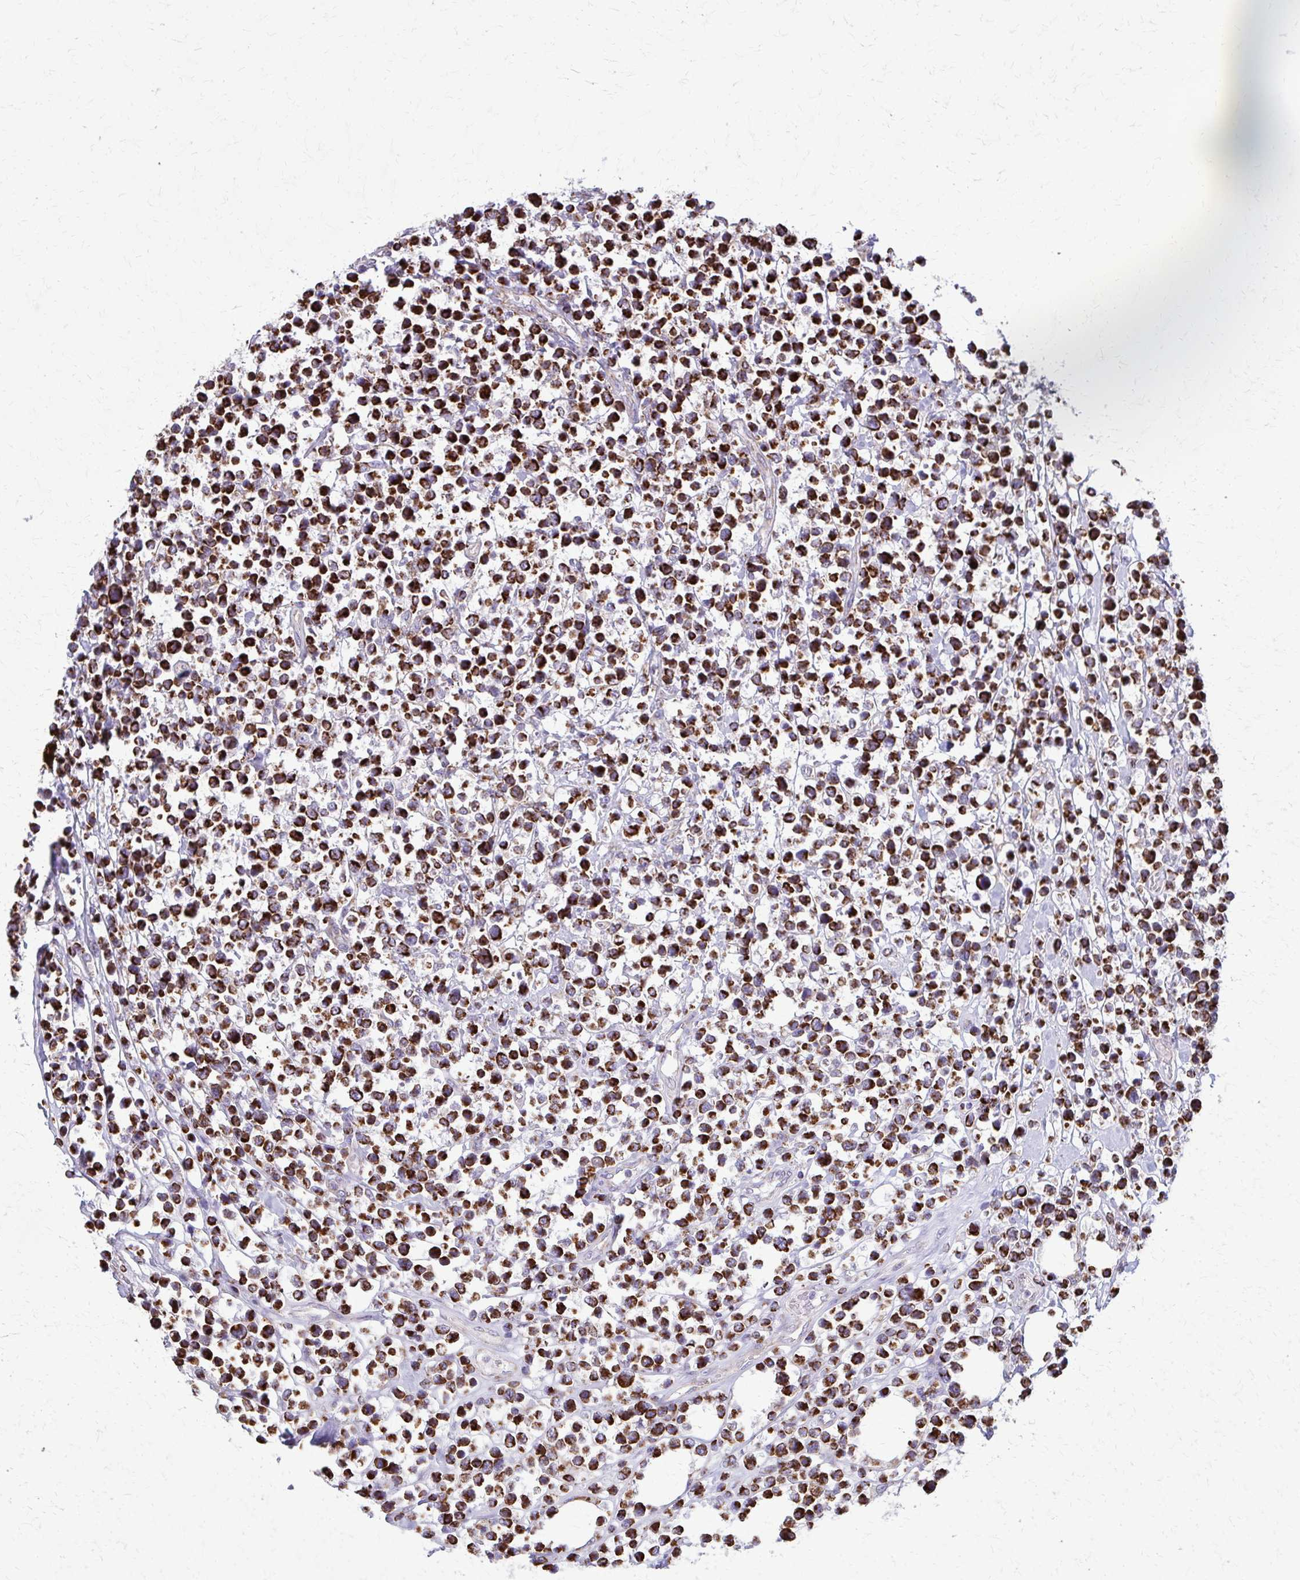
{"staining": {"intensity": "strong", "quantity": ">75%", "location": "cytoplasmic/membranous"}, "tissue": "lymphoma", "cell_type": "Tumor cells", "image_type": "cancer", "snomed": [{"axis": "morphology", "description": "Malignant lymphoma, non-Hodgkin's type, High grade"}, {"axis": "topography", "description": "Soft tissue"}], "caption": "Immunohistochemistry (IHC) image of human high-grade malignant lymphoma, non-Hodgkin's type stained for a protein (brown), which exhibits high levels of strong cytoplasmic/membranous staining in about >75% of tumor cells.", "gene": "TVP23A", "patient": {"sex": "female", "age": 56}}